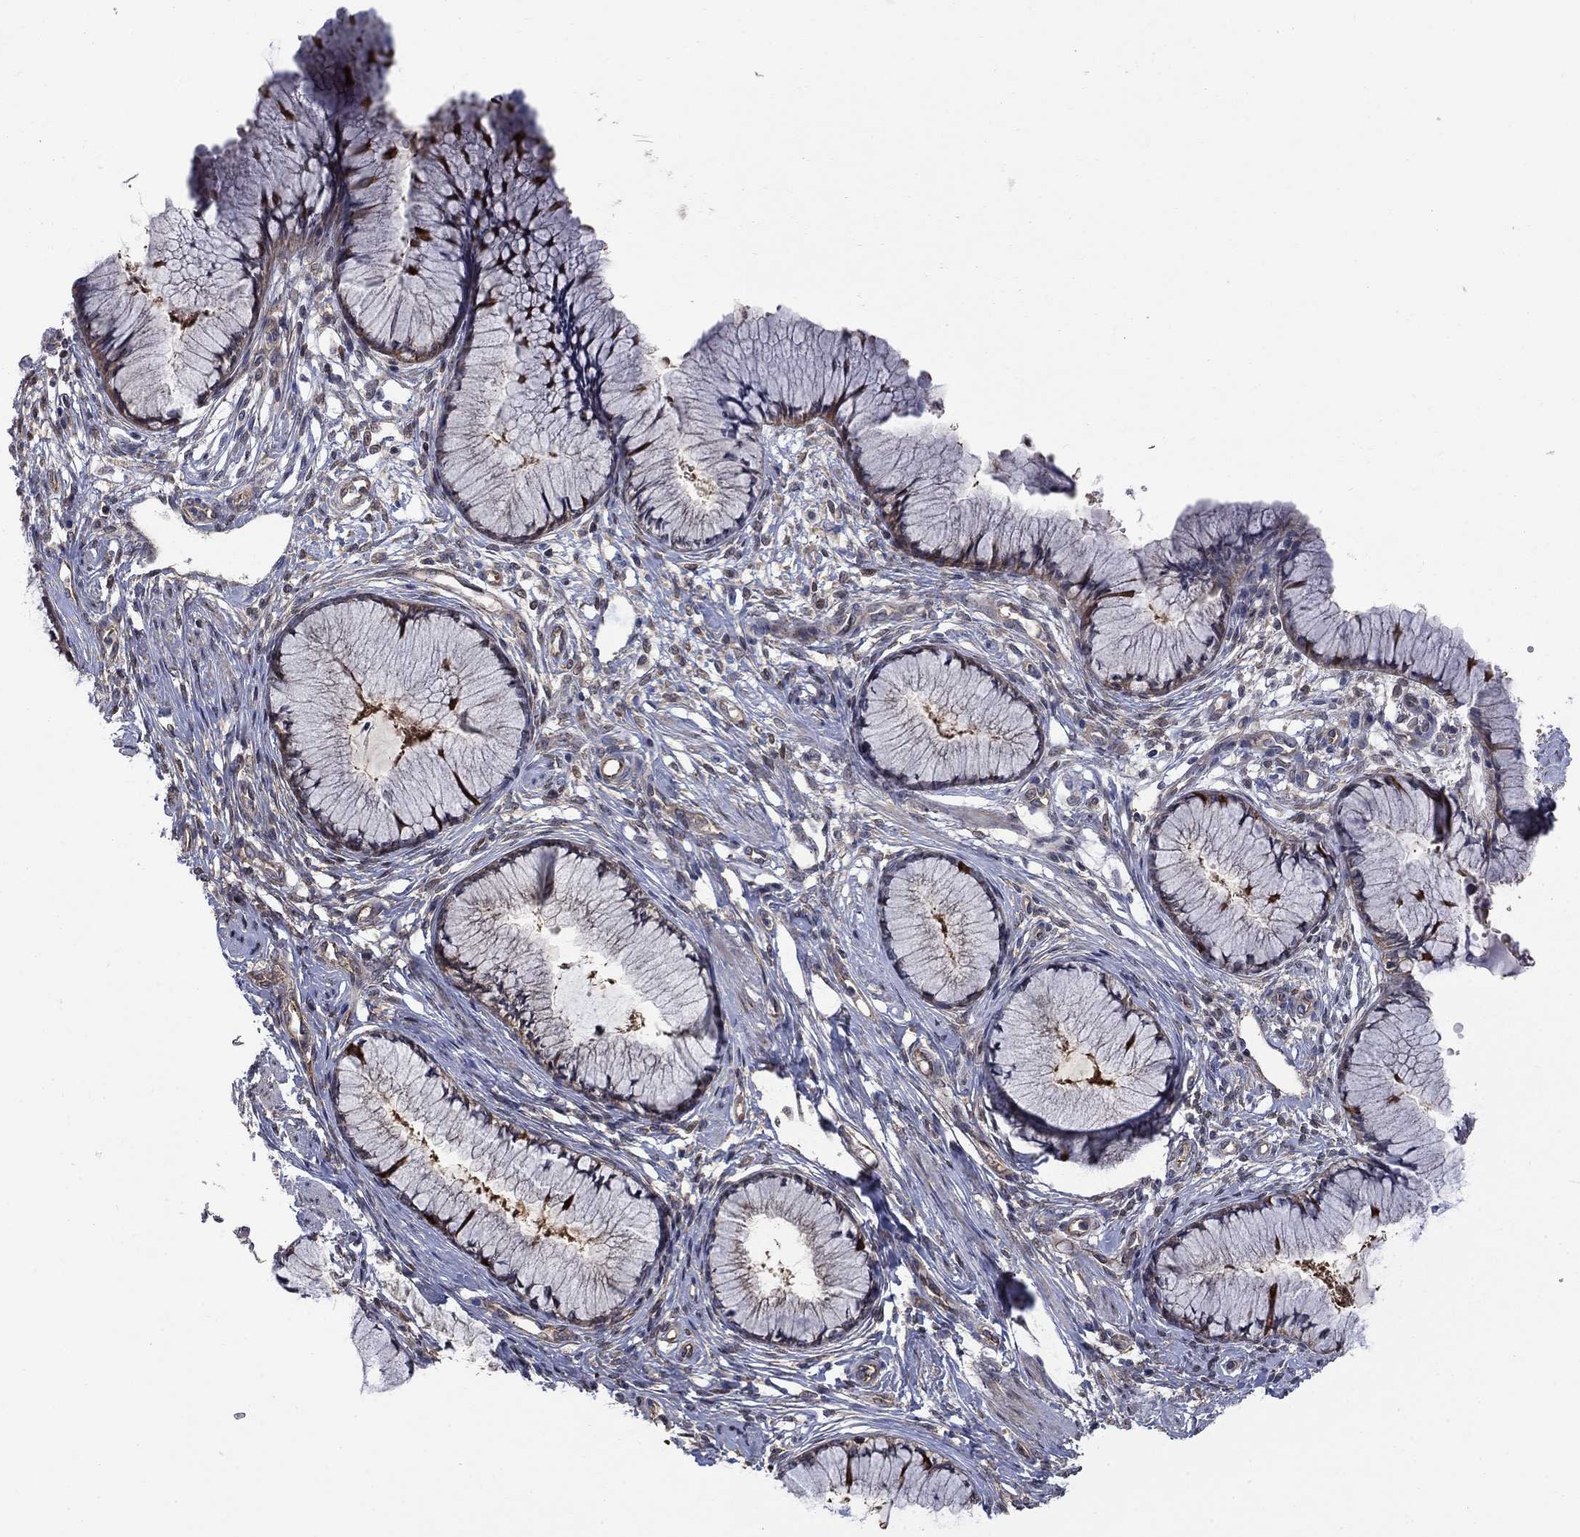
{"staining": {"intensity": "negative", "quantity": "none", "location": "none"}, "tissue": "cervix", "cell_type": "Glandular cells", "image_type": "normal", "snomed": [{"axis": "morphology", "description": "Normal tissue, NOS"}, {"axis": "topography", "description": "Cervix"}], "caption": "Cervix stained for a protein using IHC demonstrates no staining glandular cells.", "gene": "PDZD2", "patient": {"sex": "female", "age": 37}}